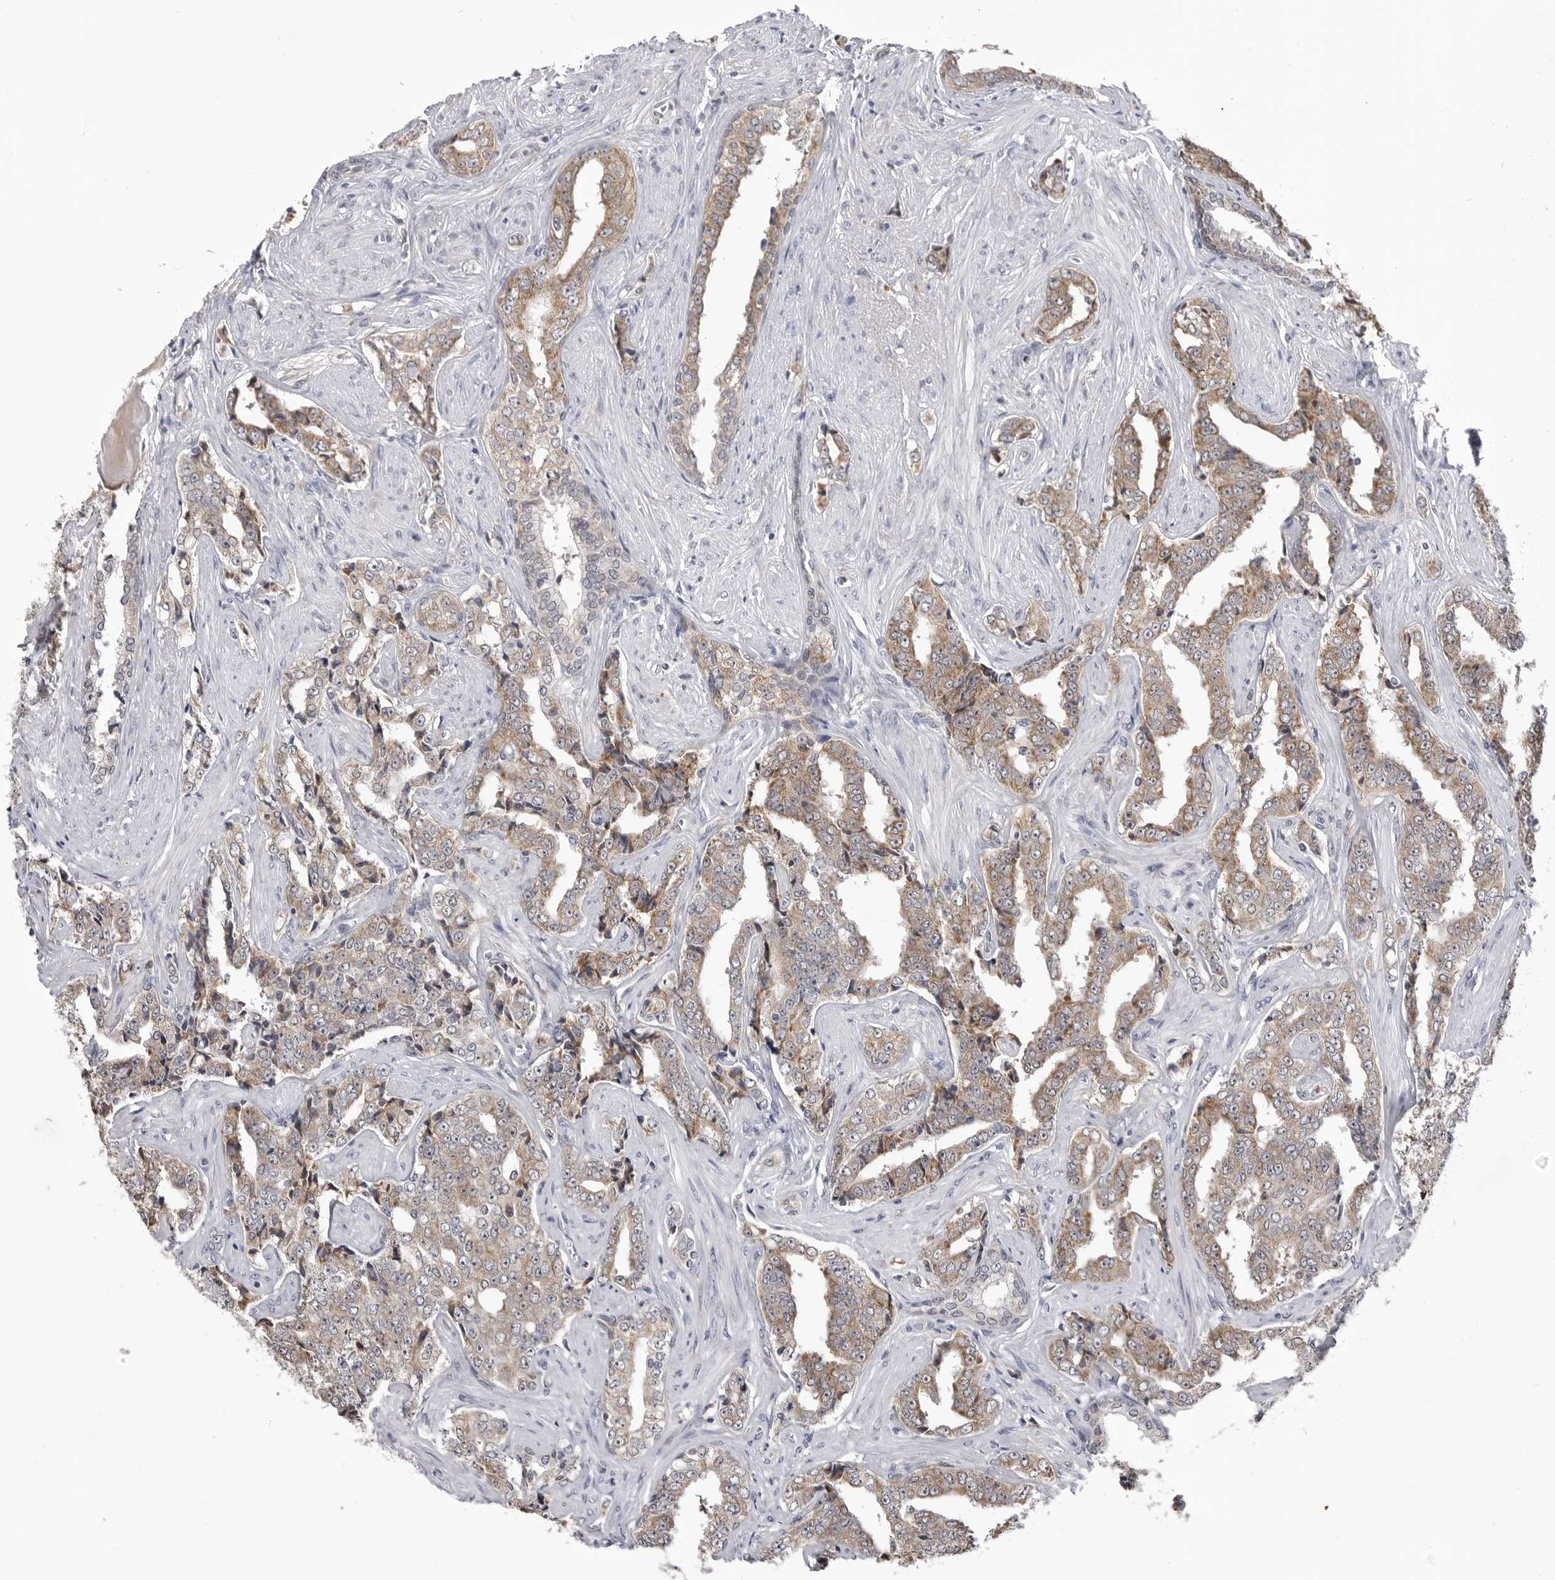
{"staining": {"intensity": "weak", "quantity": ">75%", "location": "cytoplasmic/membranous"}, "tissue": "prostate cancer", "cell_type": "Tumor cells", "image_type": "cancer", "snomed": [{"axis": "morphology", "description": "Adenocarcinoma, High grade"}, {"axis": "topography", "description": "Prostate"}], "caption": "This histopathology image demonstrates IHC staining of prostate adenocarcinoma (high-grade), with low weak cytoplasmic/membranous expression in about >75% of tumor cells.", "gene": "FH", "patient": {"sex": "male", "age": 71}}